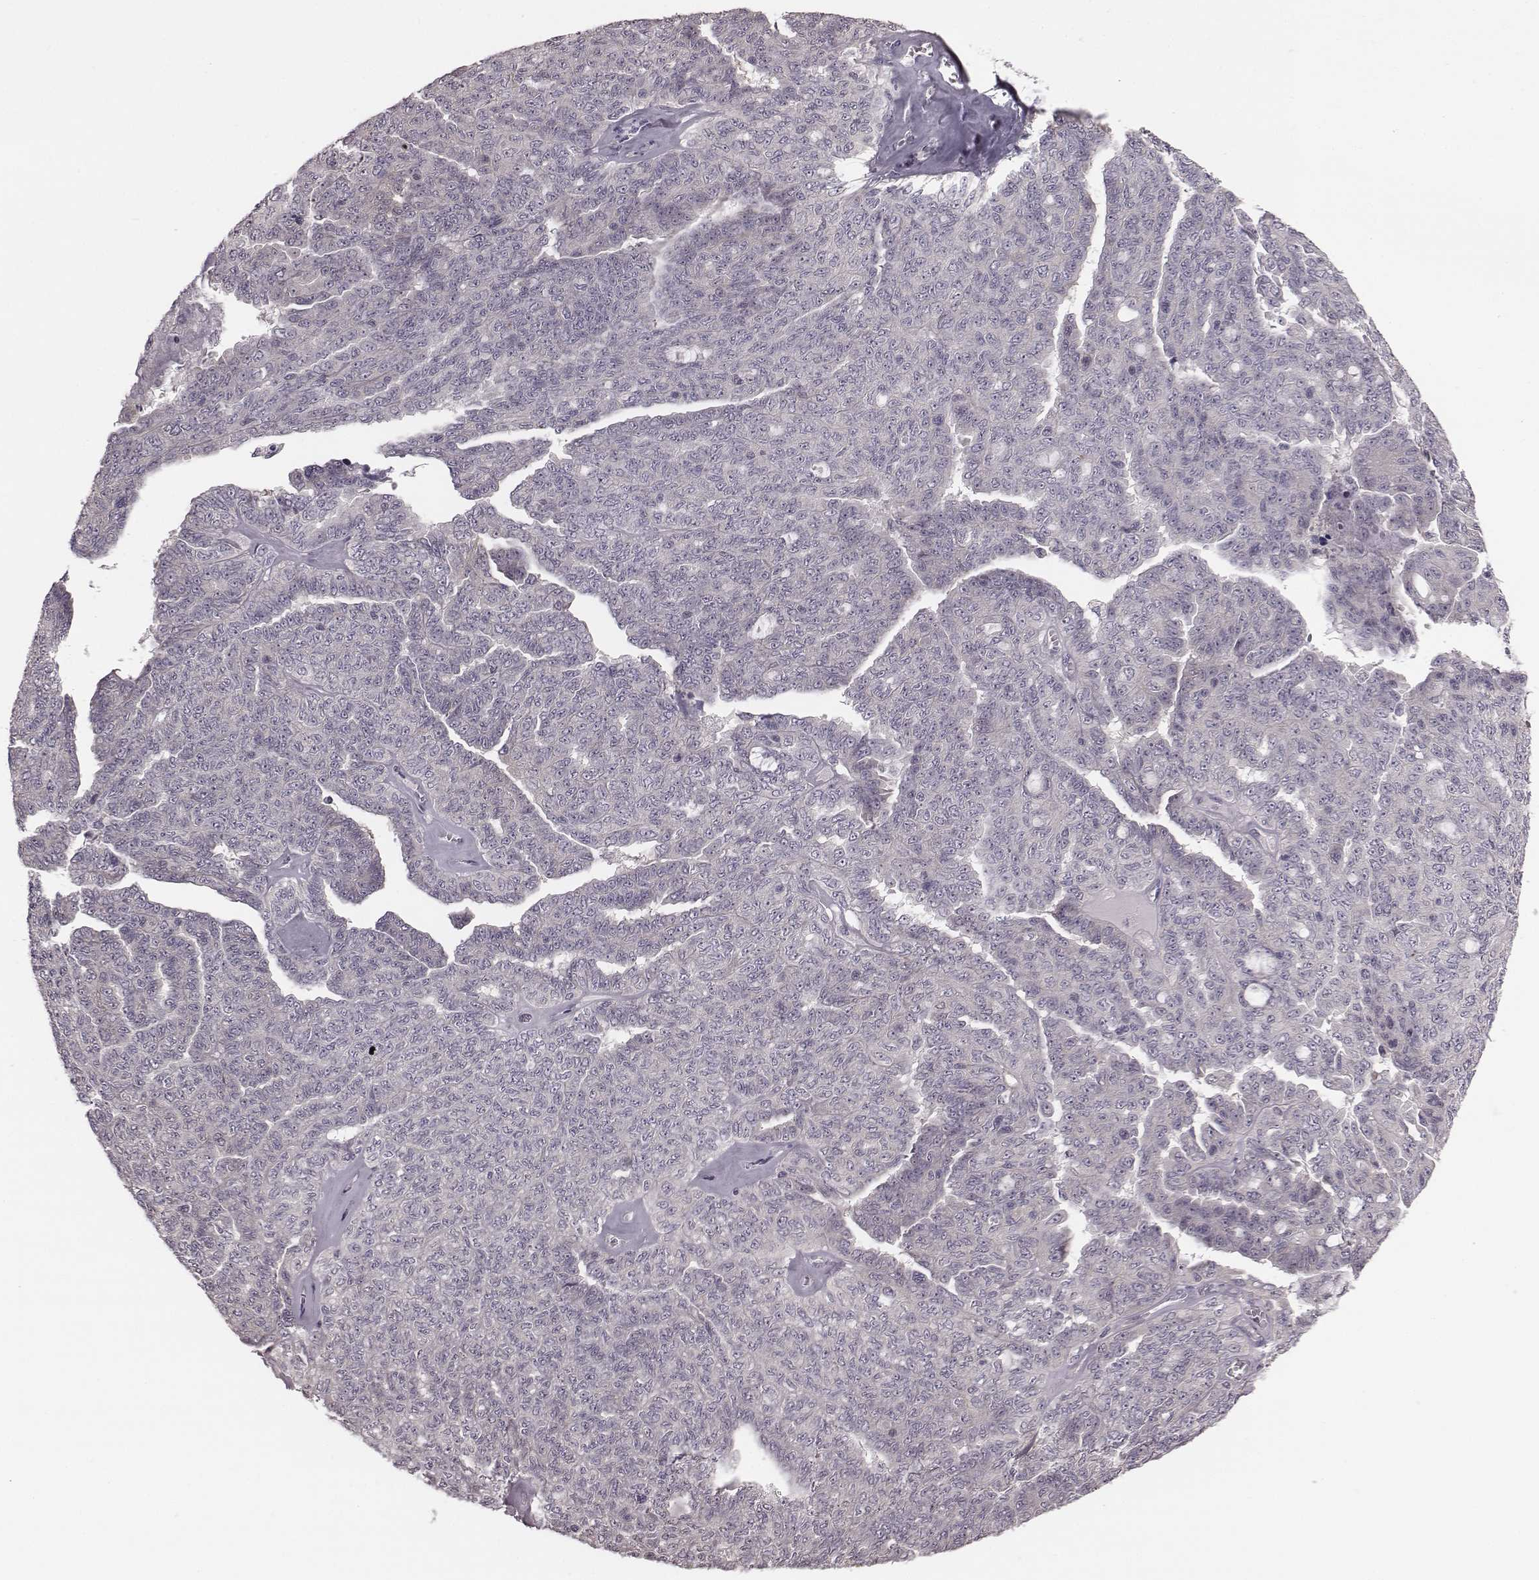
{"staining": {"intensity": "negative", "quantity": "none", "location": "none"}, "tissue": "ovarian cancer", "cell_type": "Tumor cells", "image_type": "cancer", "snomed": [{"axis": "morphology", "description": "Cystadenocarcinoma, serous, NOS"}, {"axis": "topography", "description": "Ovary"}], "caption": "The immunohistochemistry (IHC) histopathology image has no significant expression in tumor cells of serous cystadenocarcinoma (ovarian) tissue.", "gene": "BICDL1", "patient": {"sex": "female", "age": 71}}